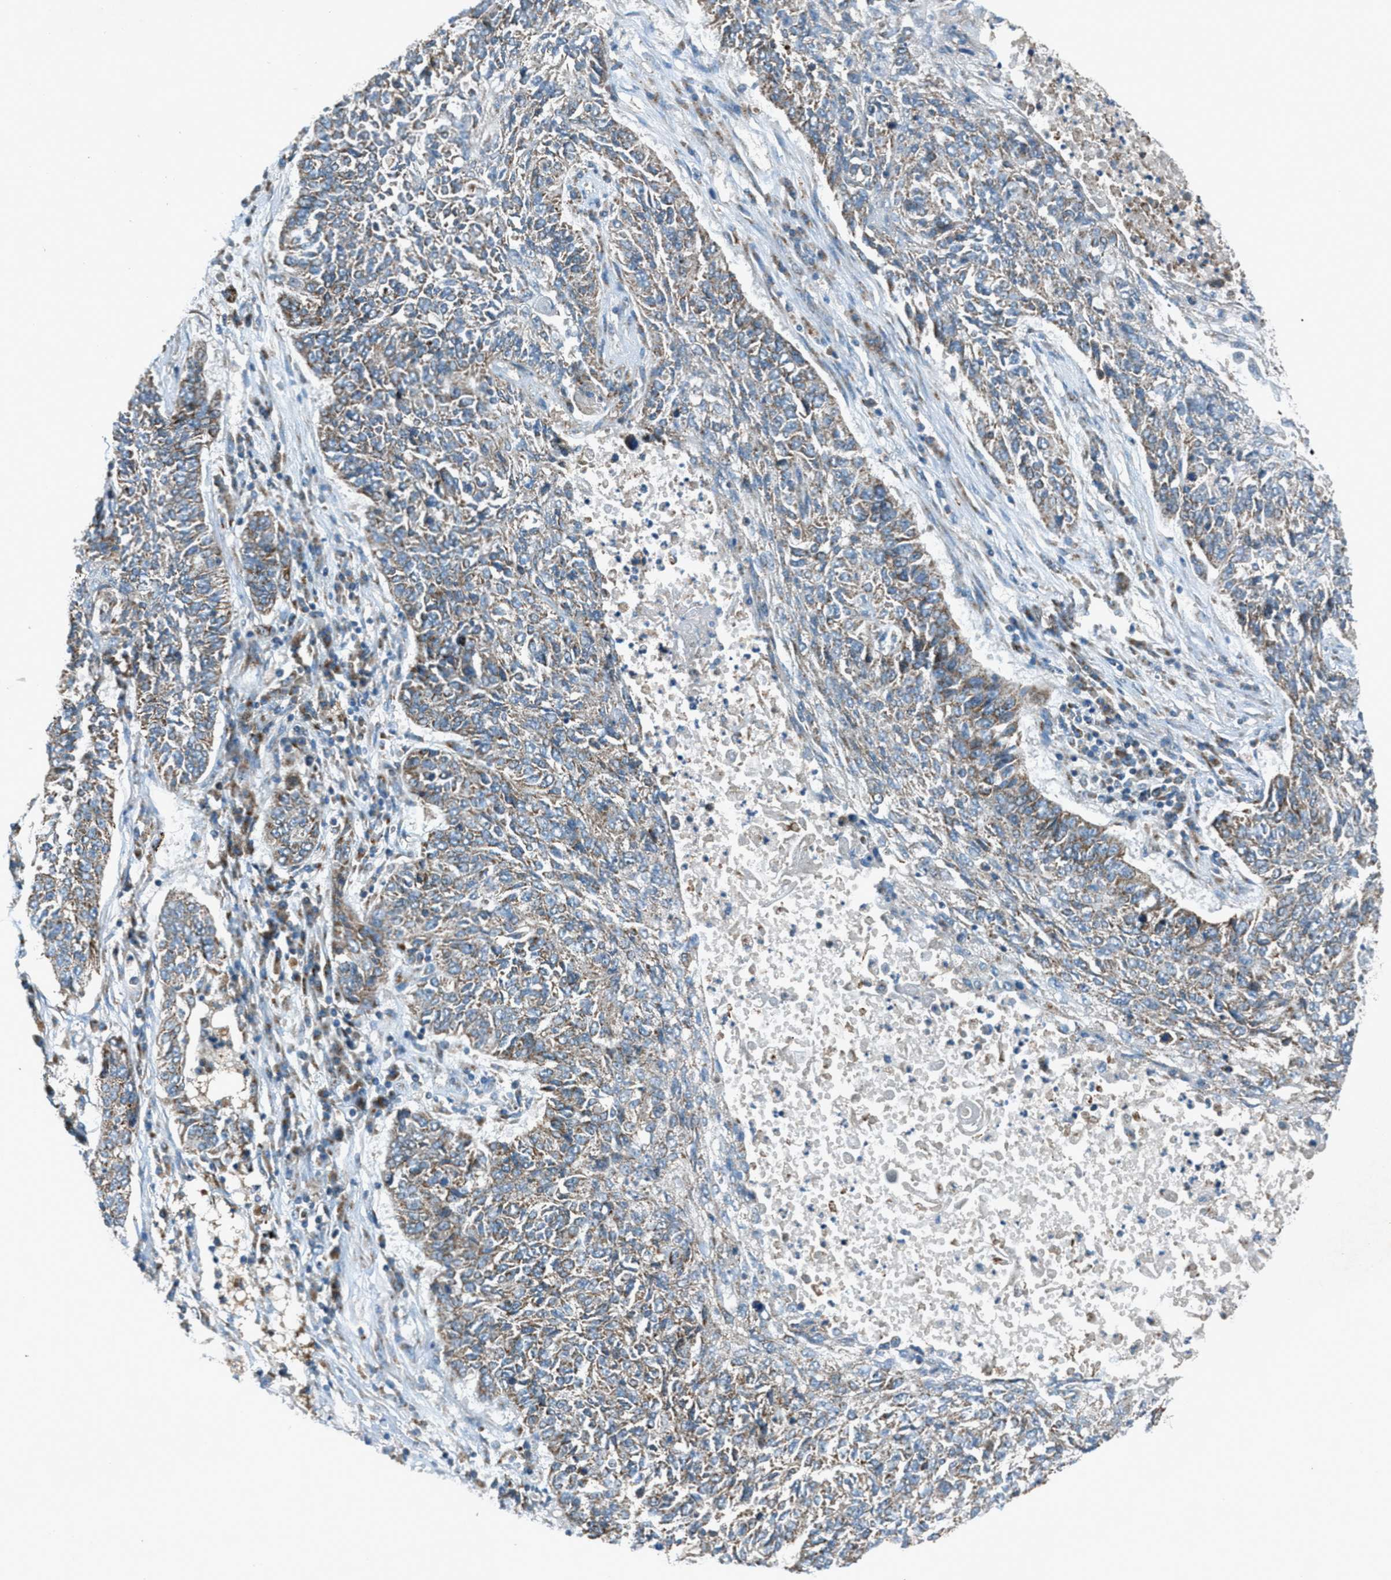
{"staining": {"intensity": "weak", "quantity": ">75%", "location": "cytoplasmic/membranous"}, "tissue": "lung cancer", "cell_type": "Tumor cells", "image_type": "cancer", "snomed": [{"axis": "morphology", "description": "Normal tissue, NOS"}, {"axis": "morphology", "description": "Squamous cell carcinoma, NOS"}, {"axis": "topography", "description": "Cartilage tissue"}, {"axis": "topography", "description": "Bronchus"}, {"axis": "topography", "description": "Lung"}], "caption": "Lung squamous cell carcinoma stained with a protein marker demonstrates weak staining in tumor cells.", "gene": "BCKDK", "patient": {"sex": "female", "age": 49}}